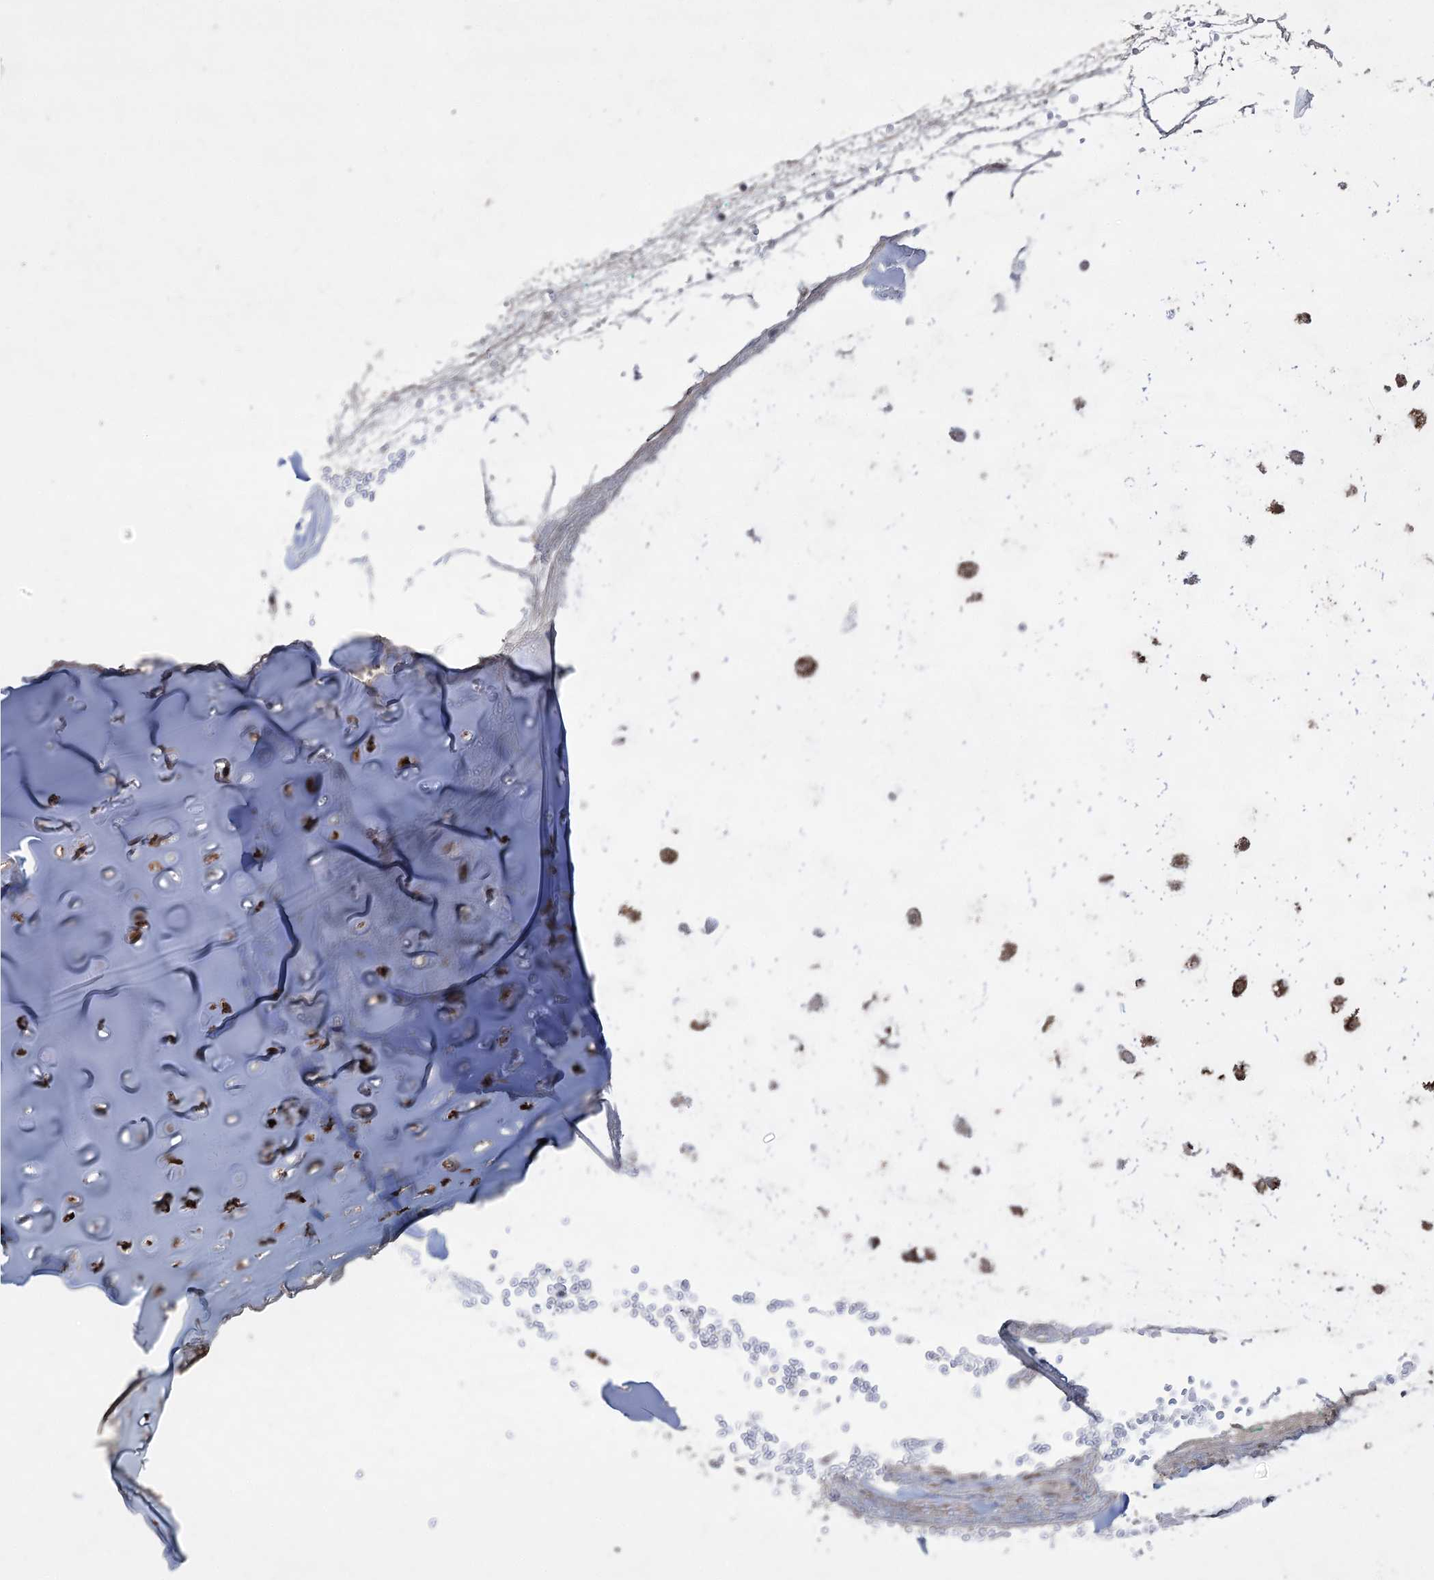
{"staining": {"intensity": "weak", "quantity": ">75%", "location": "cytoplasmic/membranous,nuclear"}, "tissue": "adipose tissue", "cell_type": "Adipocytes", "image_type": "normal", "snomed": [{"axis": "morphology", "description": "Normal tissue, NOS"}, {"axis": "morphology", "description": "Basal cell carcinoma"}, {"axis": "topography", "description": "Cartilage tissue"}, {"axis": "topography", "description": "Nasopharynx"}, {"axis": "topography", "description": "Oral tissue"}], "caption": "Protein analysis of normal adipose tissue exhibits weak cytoplasmic/membranous,nuclear staining in about >75% of adipocytes.", "gene": "ZSCAN23", "patient": {"sex": "female", "age": 77}}